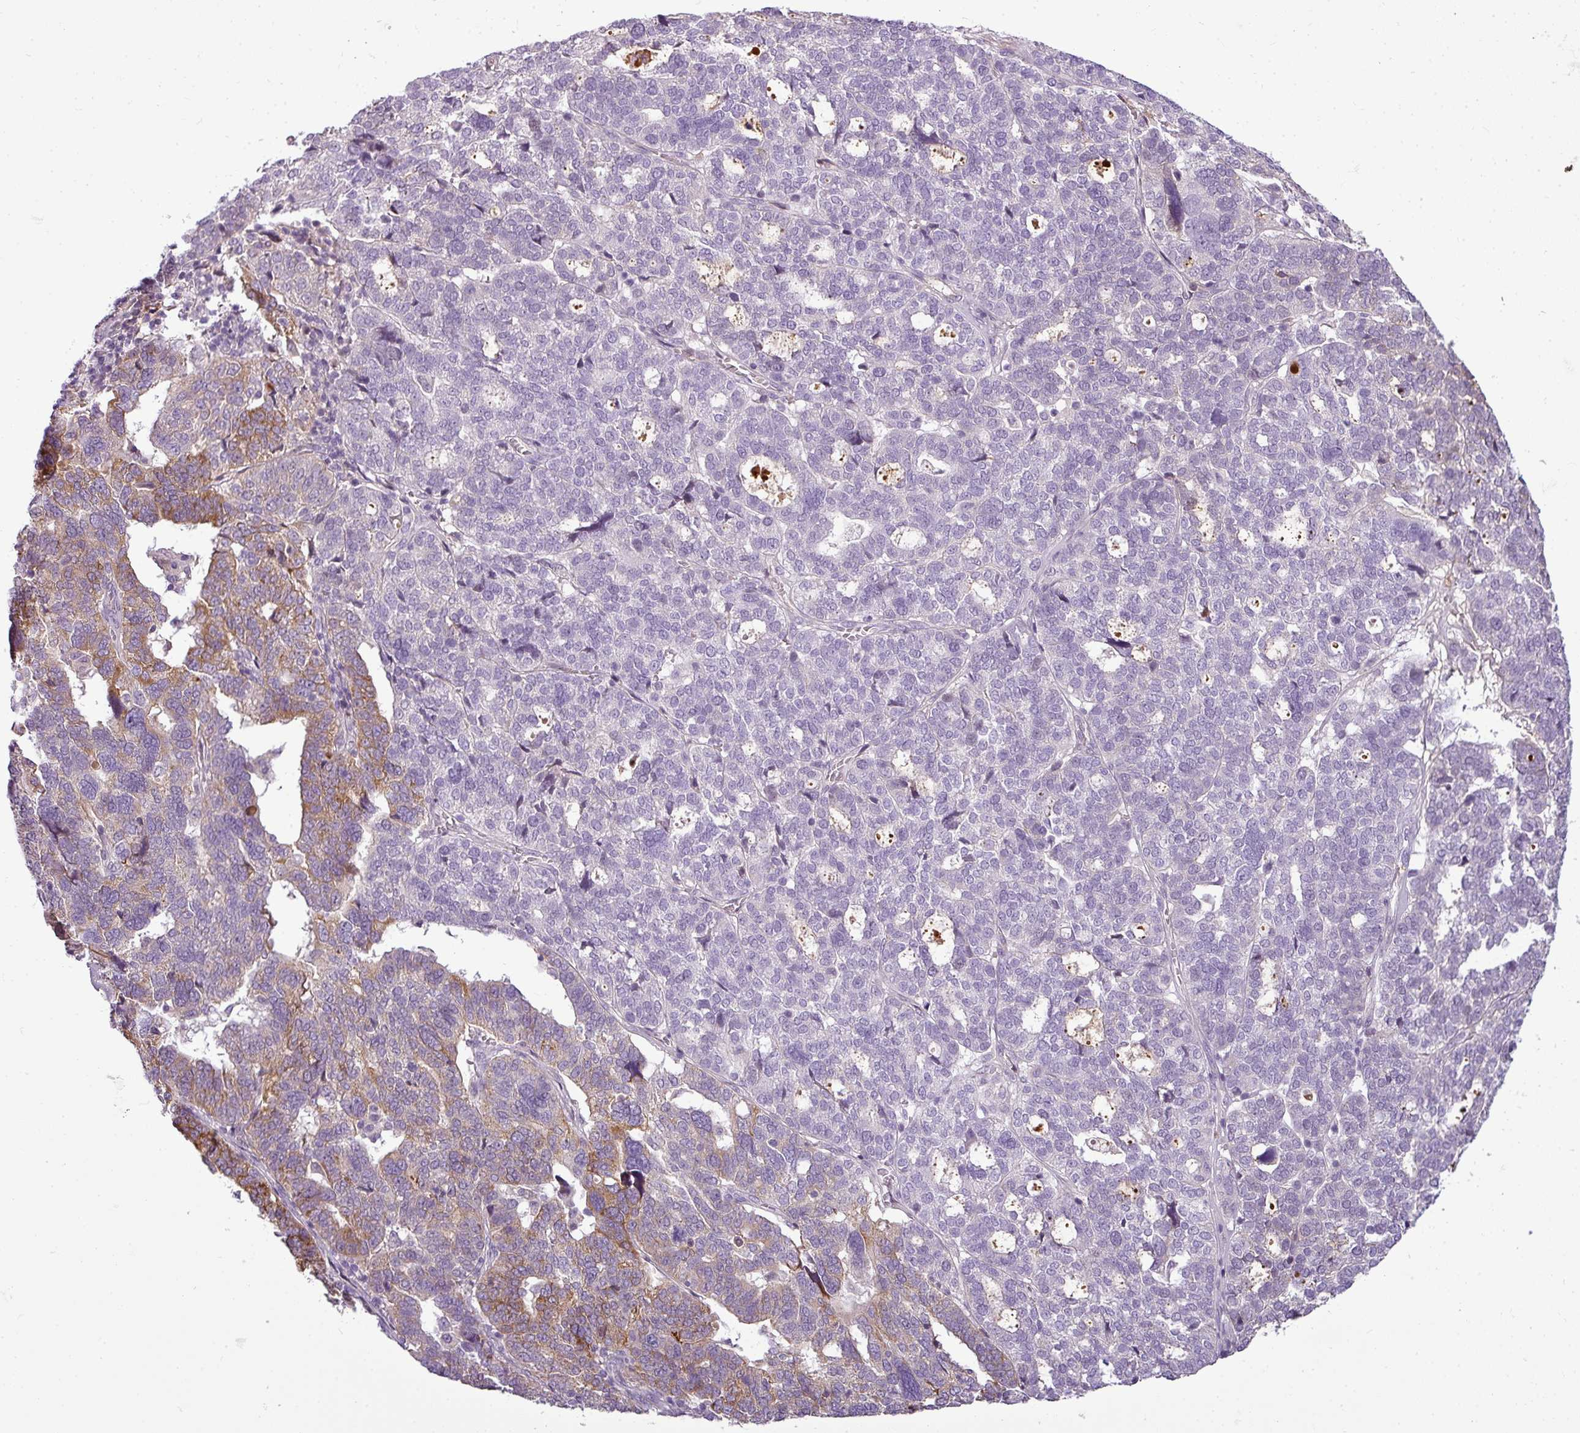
{"staining": {"intensity": "moderate", "quantity": "25%-75%", "location": "cytoplasmic/membranous"}, "tissue": "ovarian cancer", "cell_type": "Tumor cells", "image_type": "cancer", "snomed": [{"axis": "morphology", "description": "Cystadenocarcinoma, serous, NOS"}, {"axis": "topography", "description": "Ovary"}], "caption": "Ovarian serous cystadenocarcinoma was stained to show a protein in brown. There is medium levels of moderate cytoplasmic/membranous staining in approximately 25%-75% of tumor cells.", "gene": "C4B", "patient": {"sex": "female", "age": 59}}